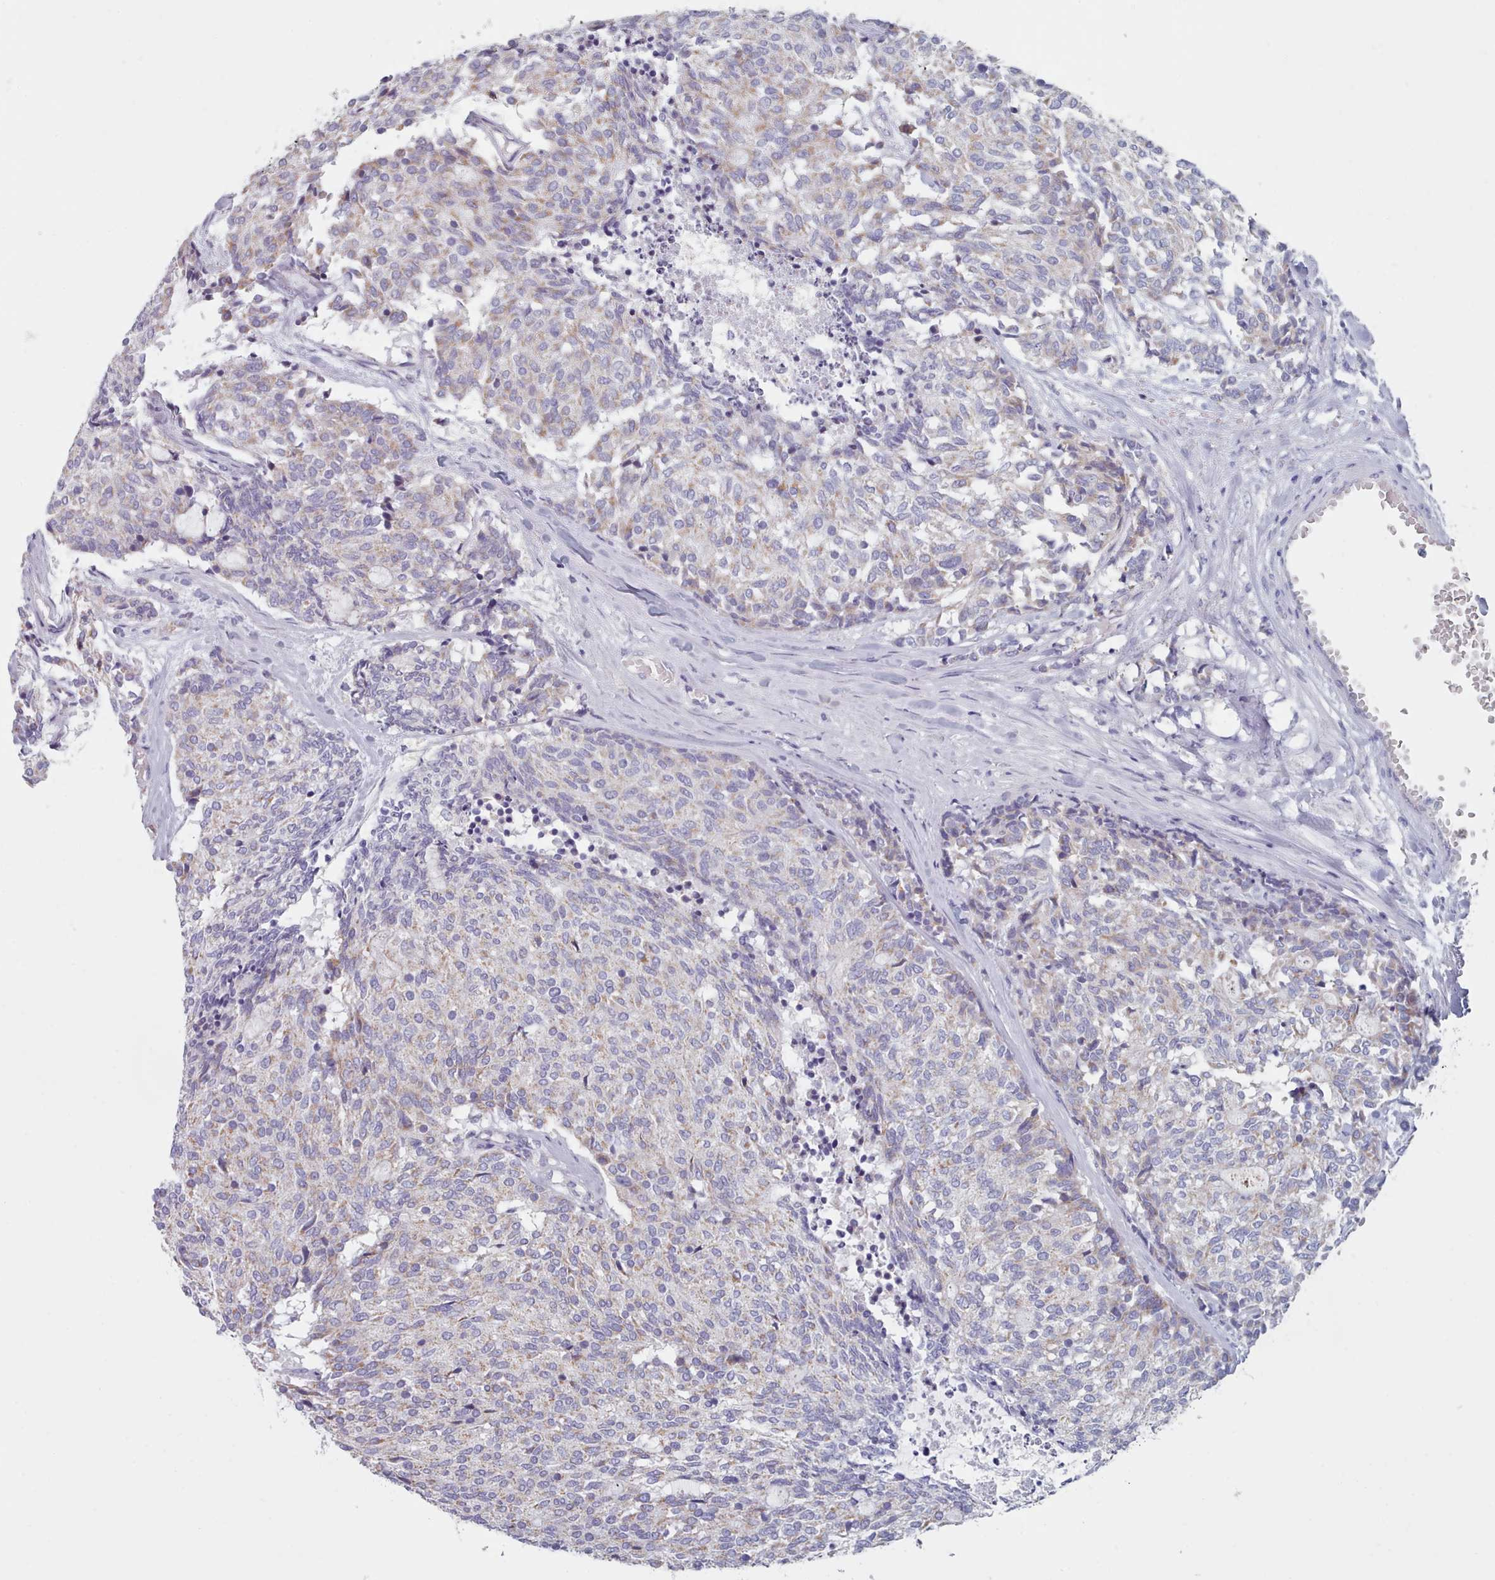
{"staining": {"intensity": "weak", "quantity": "<25%", "location": "cytoplasmic/membranous"}, "tissue": "carcinoid", "cell_type": "Tumor cells", "image_type": "cancer", "snomed": [{"axis": "morphology", "description": "Carcinoid, malignant, NOS"}, {"axis": "topography", "description": "Pancreas"}], "caption": "This is an IHC histopathology image of malignant carcinoid. There is no expression in tumor cells.", "gene": "HAO1", "patient": {"sex": "female", "age": 54}}